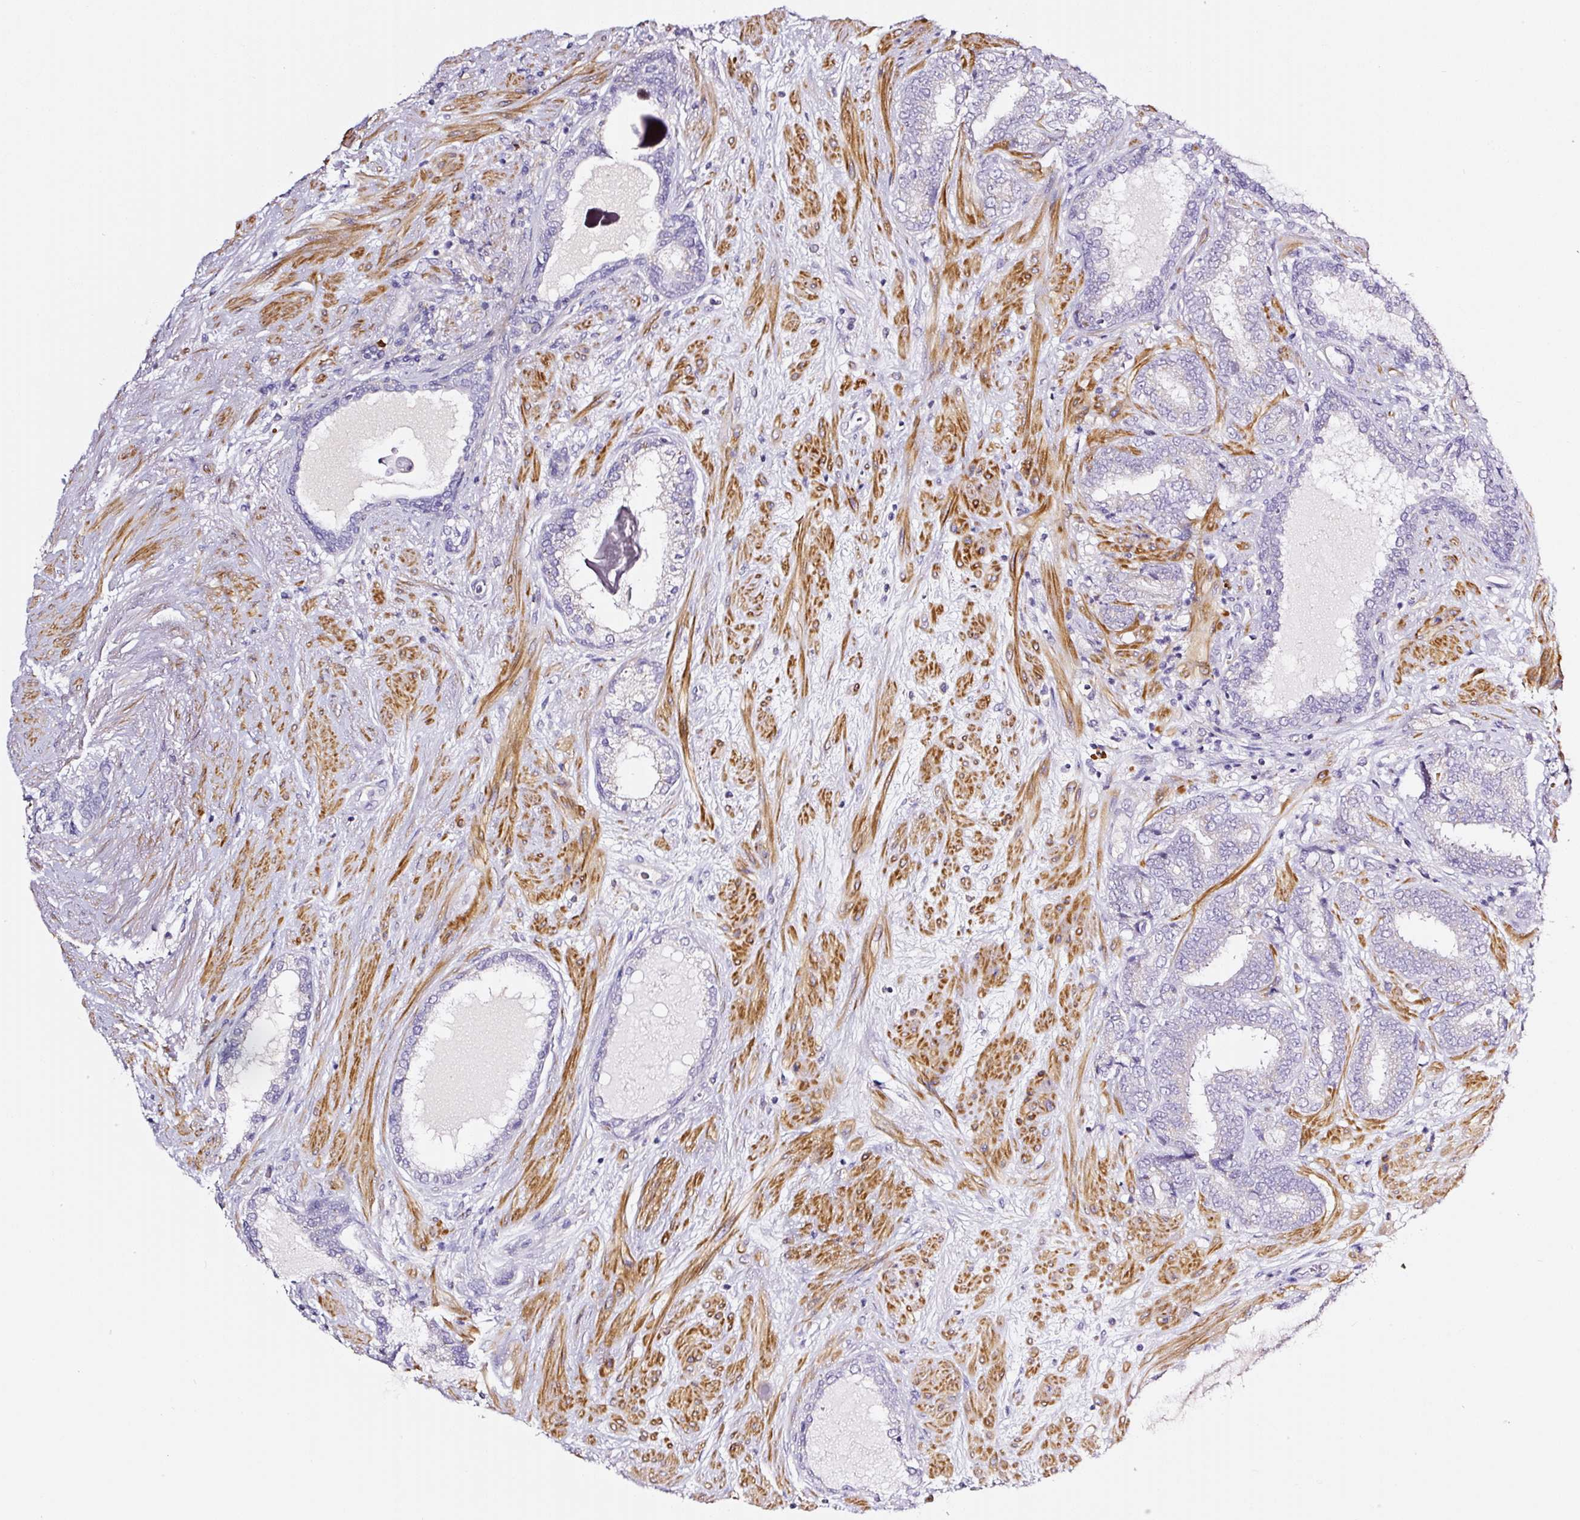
{"staining": {"intensity": "negative", "quantity": "none", "location": "none"}, "tissue": "prostate cancer", "cell_type": "Tumor cells", "image_type": "cancer", "snomed": [{"axis": "morphology", "description": "Adenocarcinoma, High grade"}, {"axis": "topography", "description": "Prostate"}], "caption": "An image of human prostate cancer is negative for staining in tumor cells.", "gene": "CYB561A3", "patient": {"sex": "male", "age": 72}}